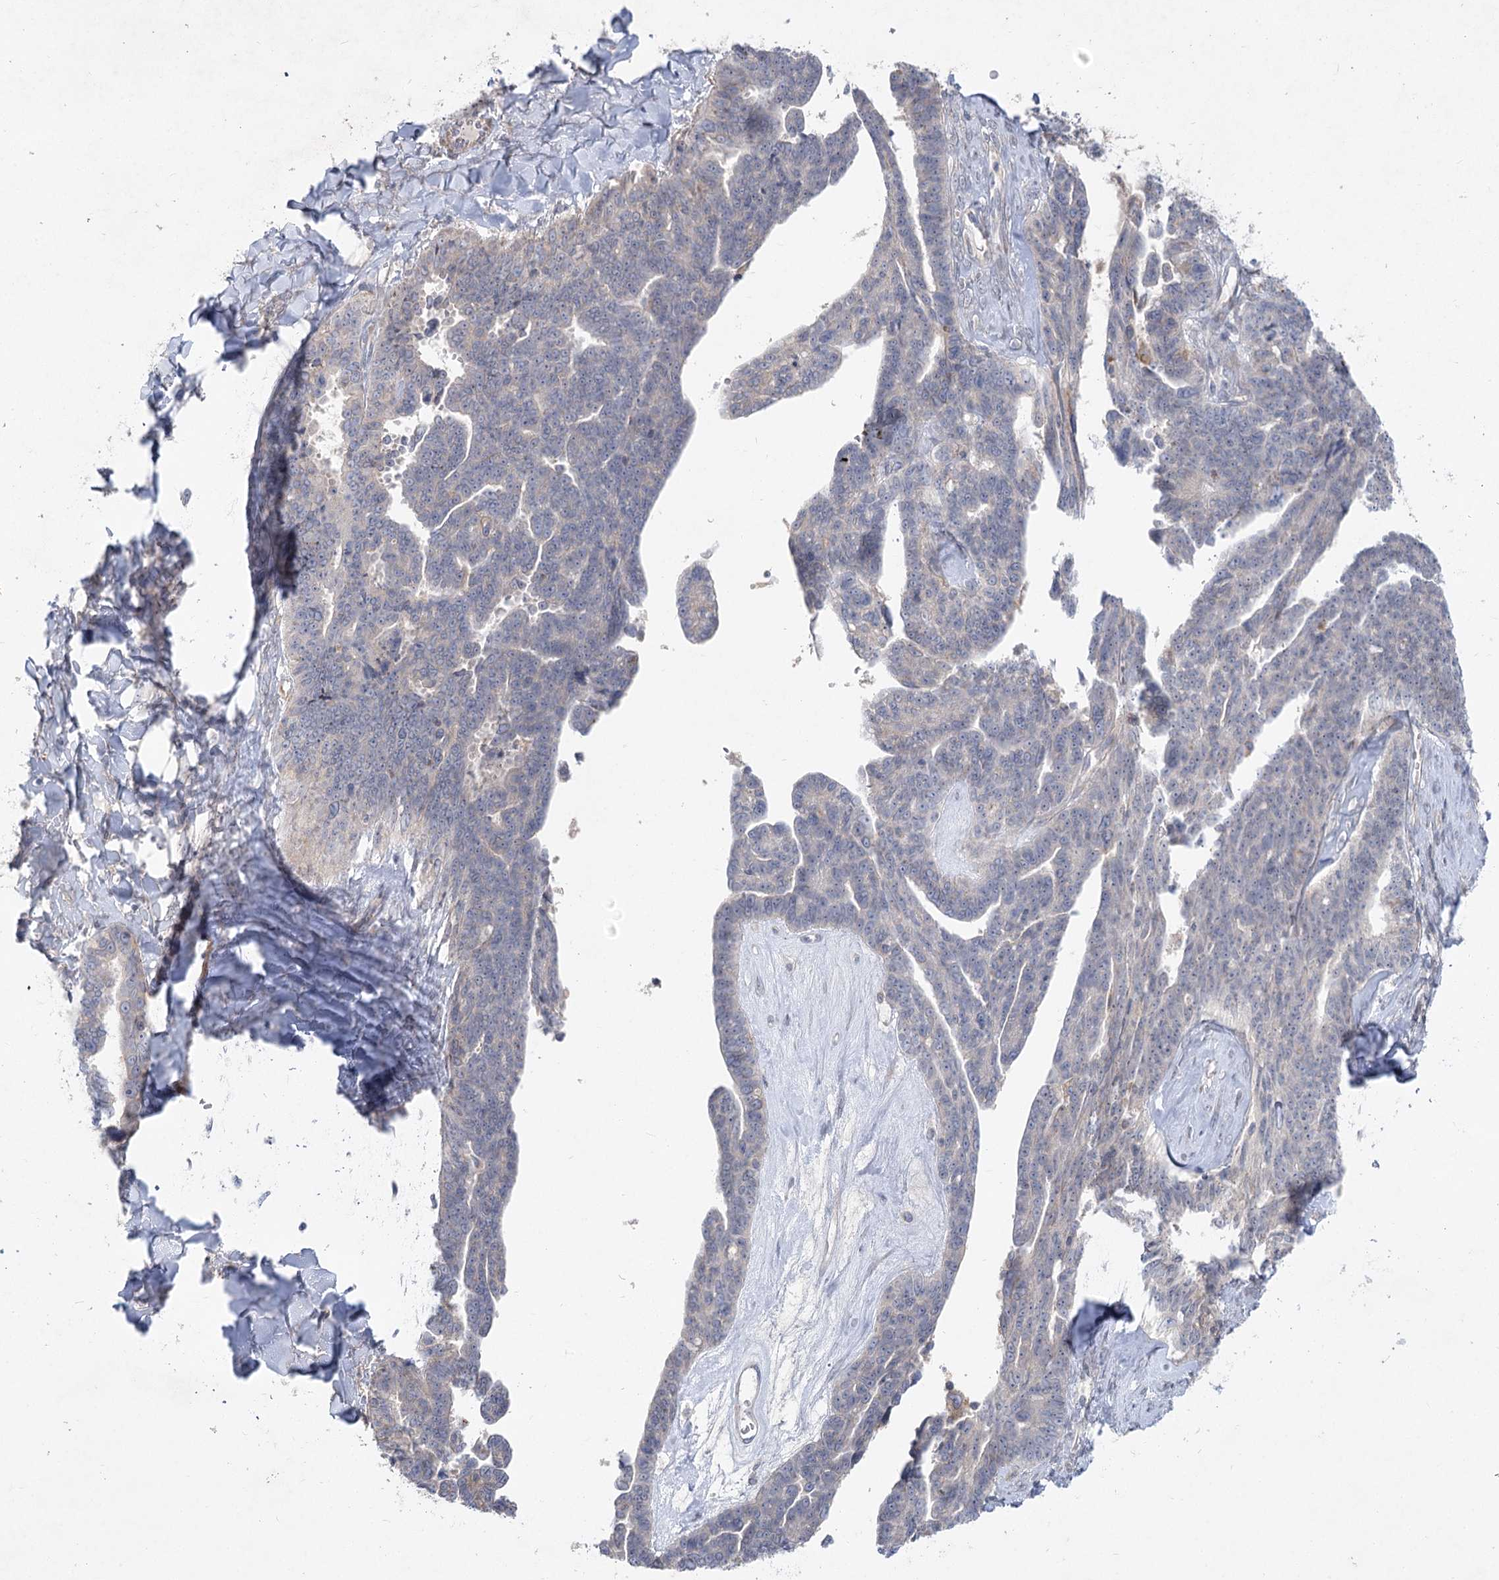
{"staining": {"intensity": "negative", "quantity": "none", "location": "none"}, "tissue": "ovarian cancer", "cell_type": "Tumor cells", "image_type": "cancer", "snomed": [{"axis": "morphology", "description": "Cystadenocarcinoma, serous, NOS"}, {"axis": "topography", "description": "Ovary"}], "caption": "Immunohistochemistry of human serous cystadenocarcinoma (ovarian) shows no expression in tumor cells.", "gene": "SH3BP5L", "patient": {"sex": "female", "age": 79}}